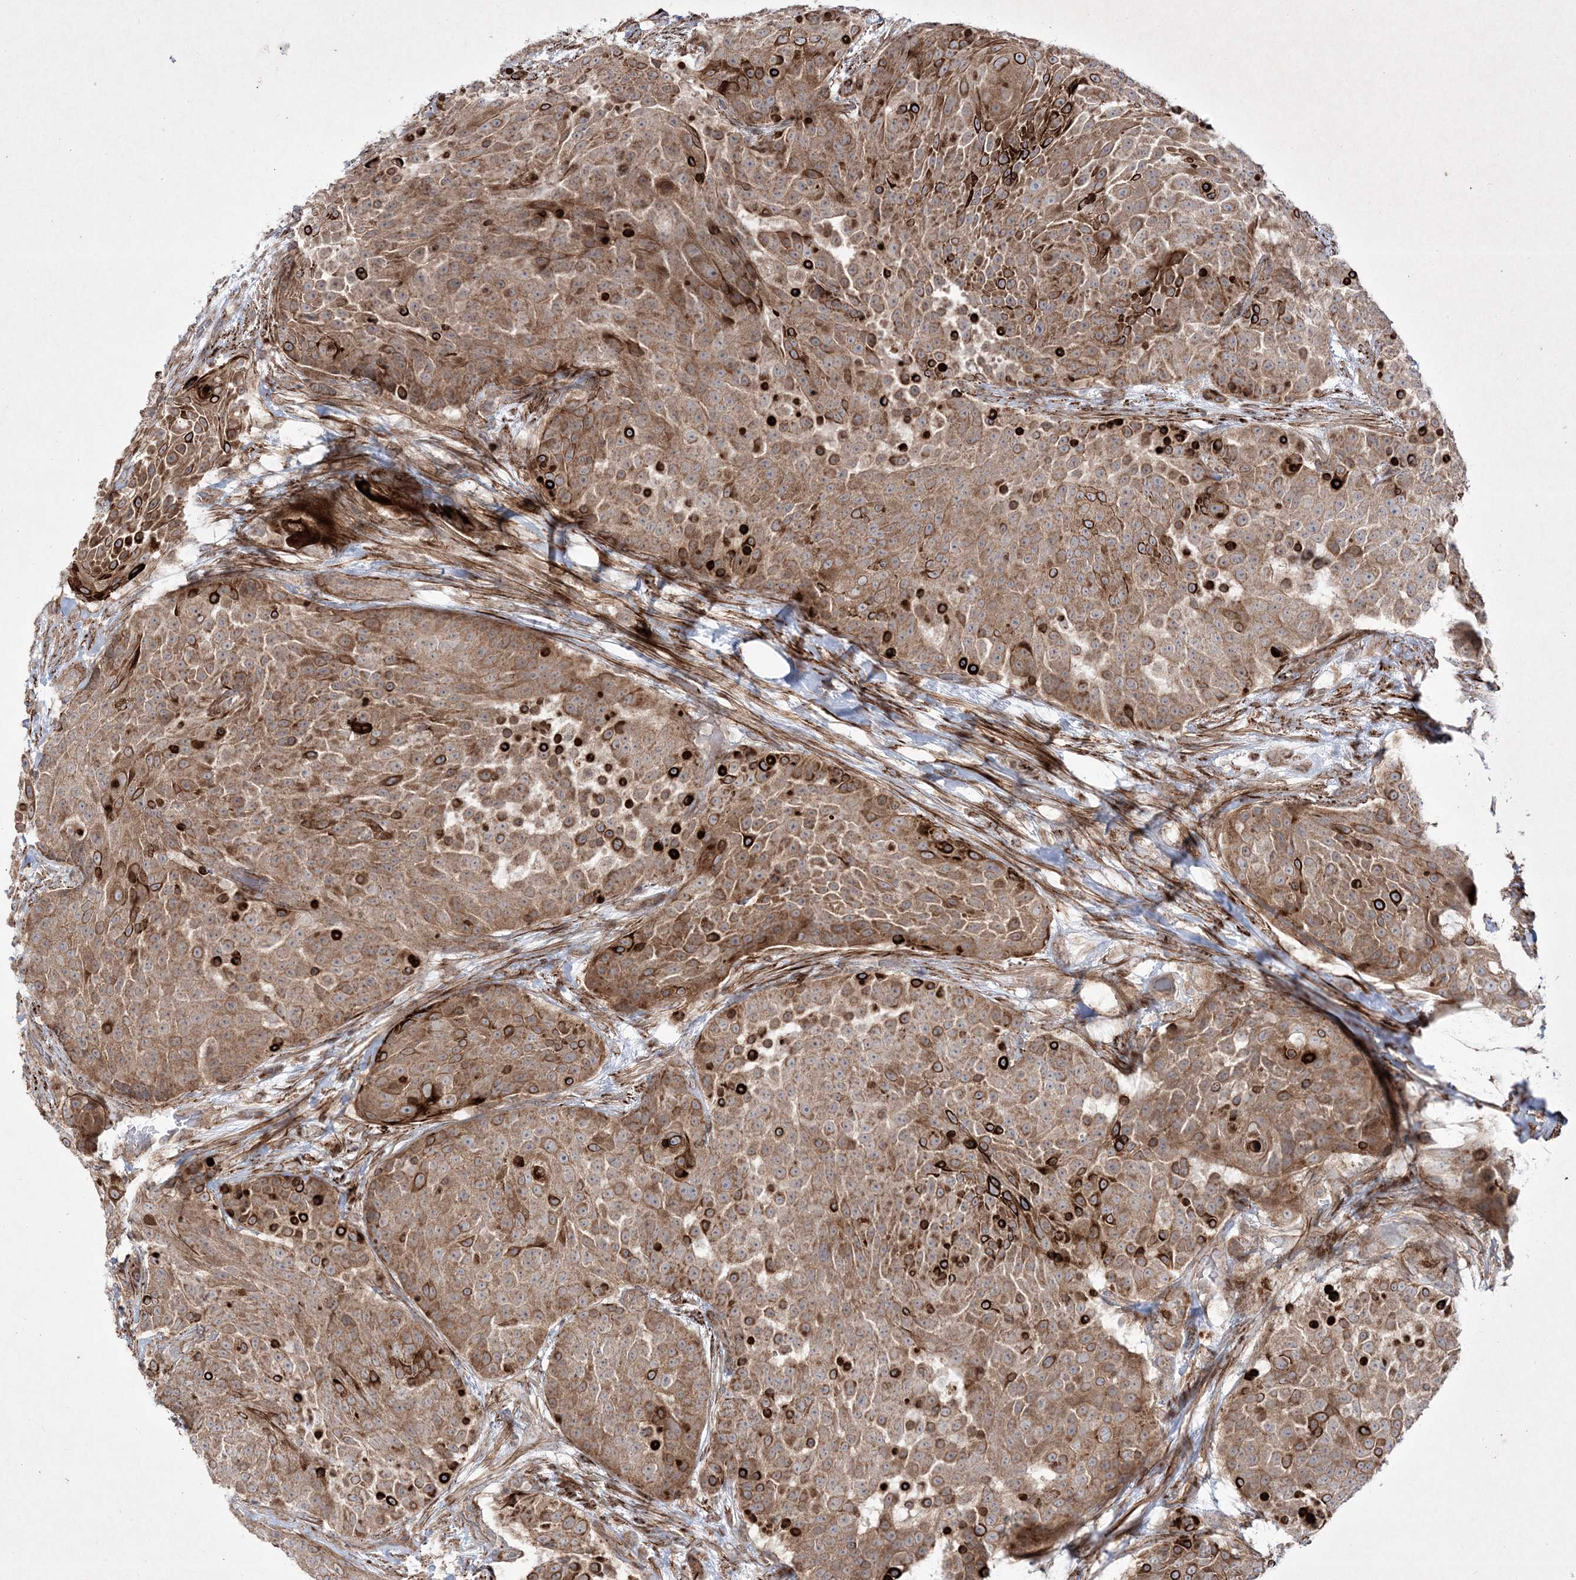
{"staining": {"intensity": "moderate", "quantity": ">75%", "location": "cytoplasmic/membranous"}, "tissue": "urothelial cancer", "cell_type": "Tumor cells", "image_type": "cancer", "snomed": [{"axis": "morphology", "description": "Urothelial carcinoma, High grade"}, {"axis": "topography", "description": "Urinary bladder"}], "caption": "This is a histology image of immunohistochemistry staining of urothelial cancer, which shows moderate positivity in the cytoplasmic/membranous of tumor cells.", "gene": "RICTOR", "patient": {"sex": "female", "age": 63}}